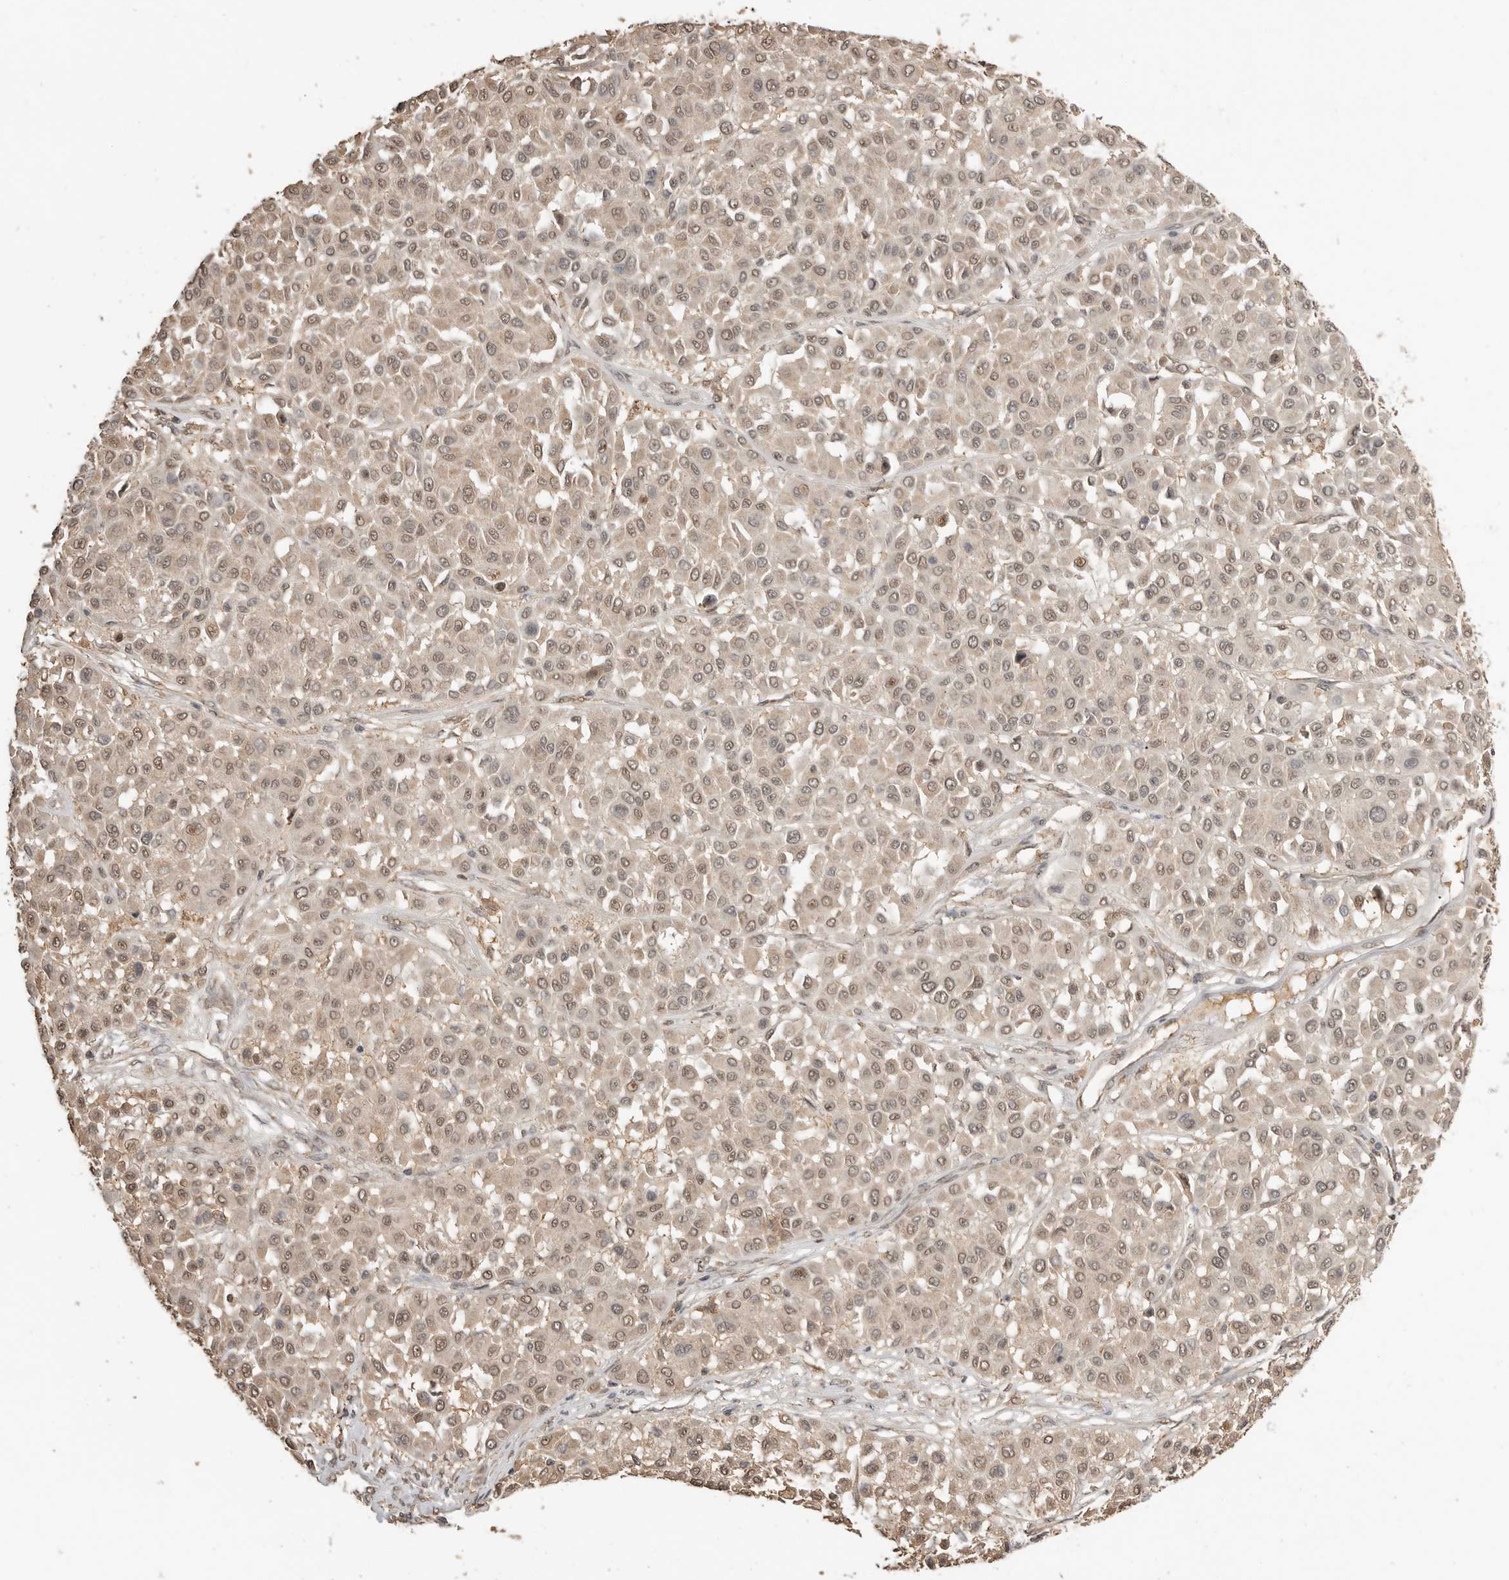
{"staining": {"intensity": "moderate", "quantity": ">75%", "location": "cytoplasmic/membranous,nuclear"}, "tissue": "melanoma", "cell_type": "Tumor cells", "image_type": "cancer", "snomed": [{"axis": "morphology", "description": "Malignant melanoma, Metastatic site"}, {"axis": "topography", "description": "Soft tissue"}], "caption": "A micrograph showing moderate cytoplasmic/membranous and nuclear positivity in approximately >75% of tumor cells in melanoma, as visualized by brown immunohistochemical staining.", "gene": "ASPSCR1", "patient": {"sex": "male", "age": 41}}